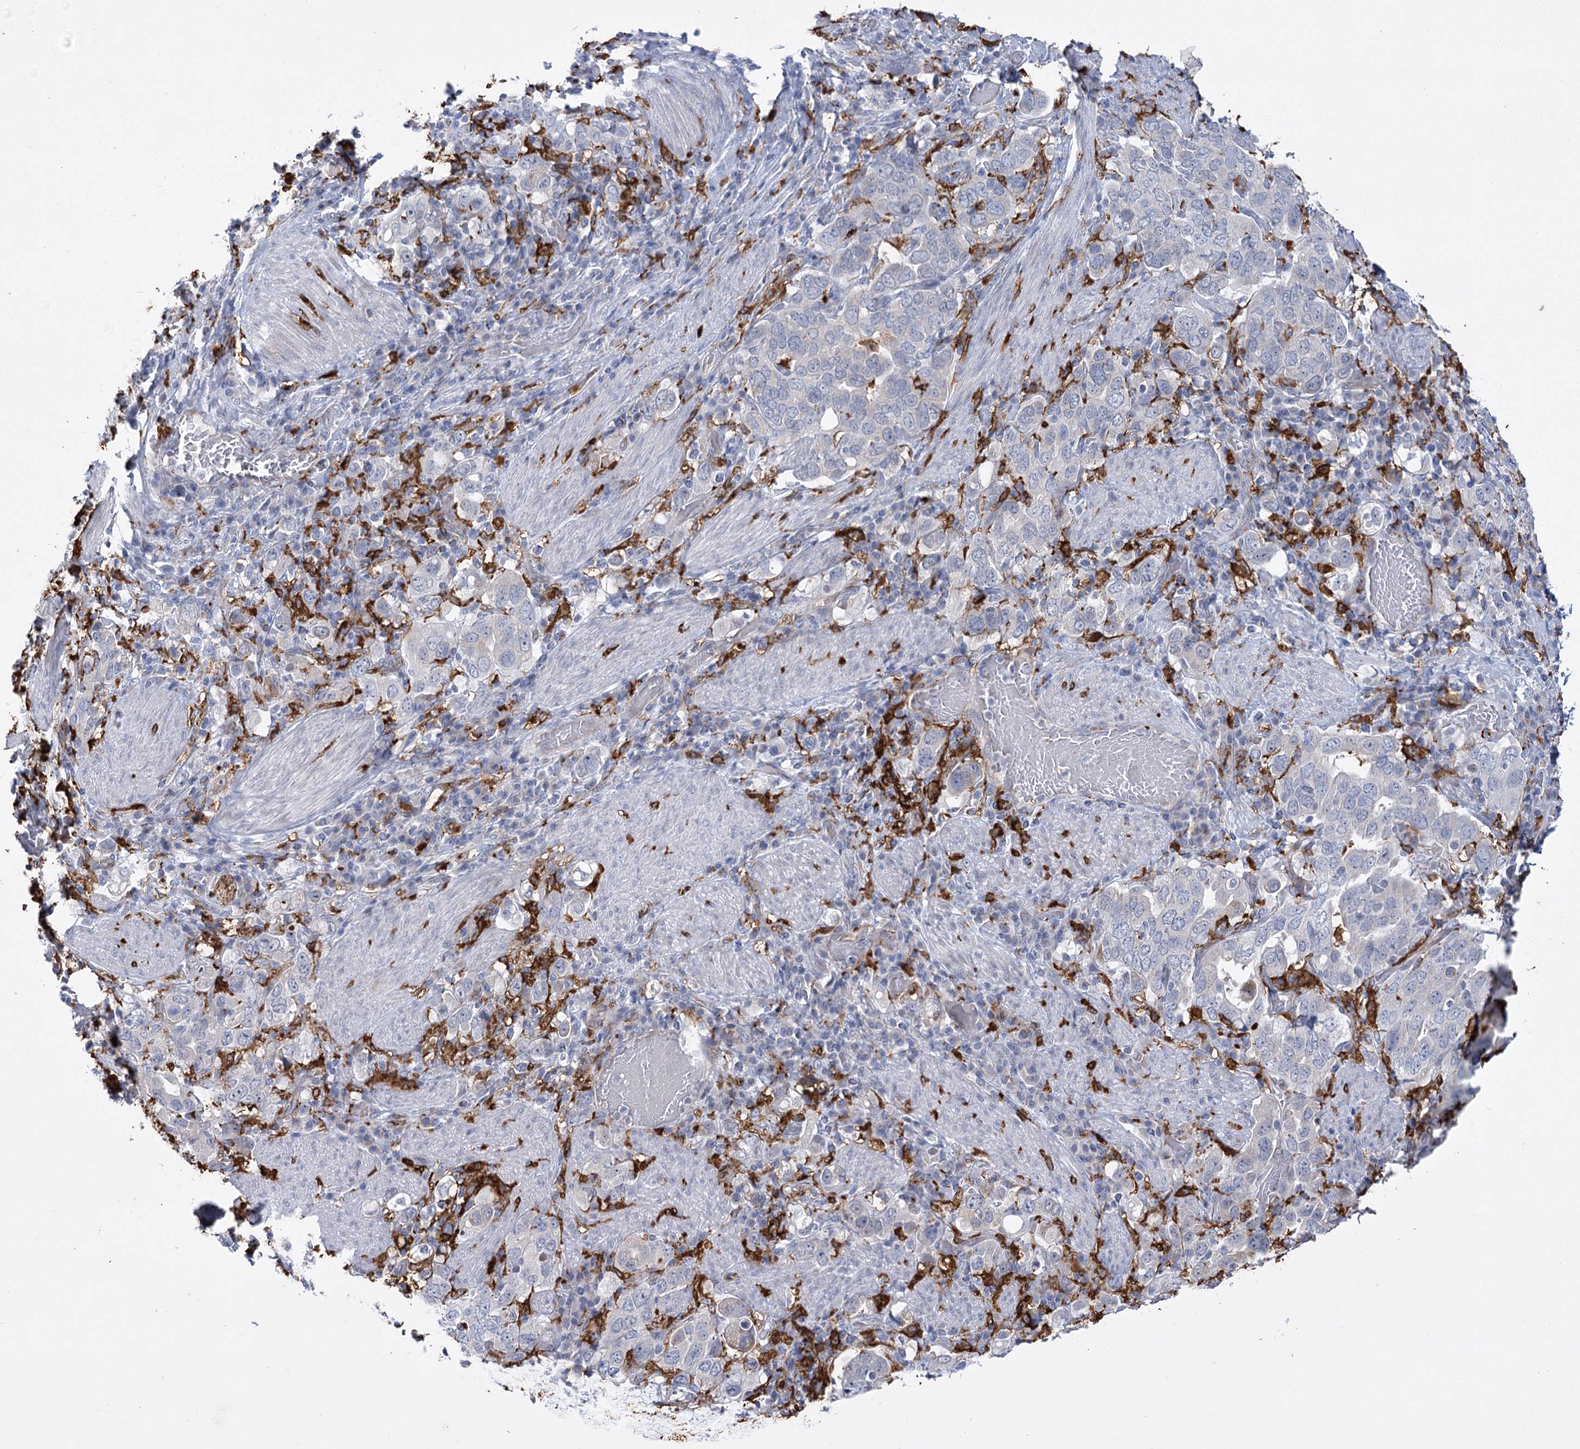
{"staining": {"intensity": "negative", "quantity": "none", "location": "none"}, "tissue": "stomach cancer", "cell_type": "Tumor cells", "image_type": "cancer", "snomed": [{"axis": "morphology", "description": "Adenocarcinoma, NOS"}, {"axis": "topography", "description": "Stomach, upper"}], "caption": "Stomach cancer was stained to show a protein in brown. There is no significant positivity in tumor cells.", "gene": "PIWIL4", "patient": {"sex": "male", "age": 62}}